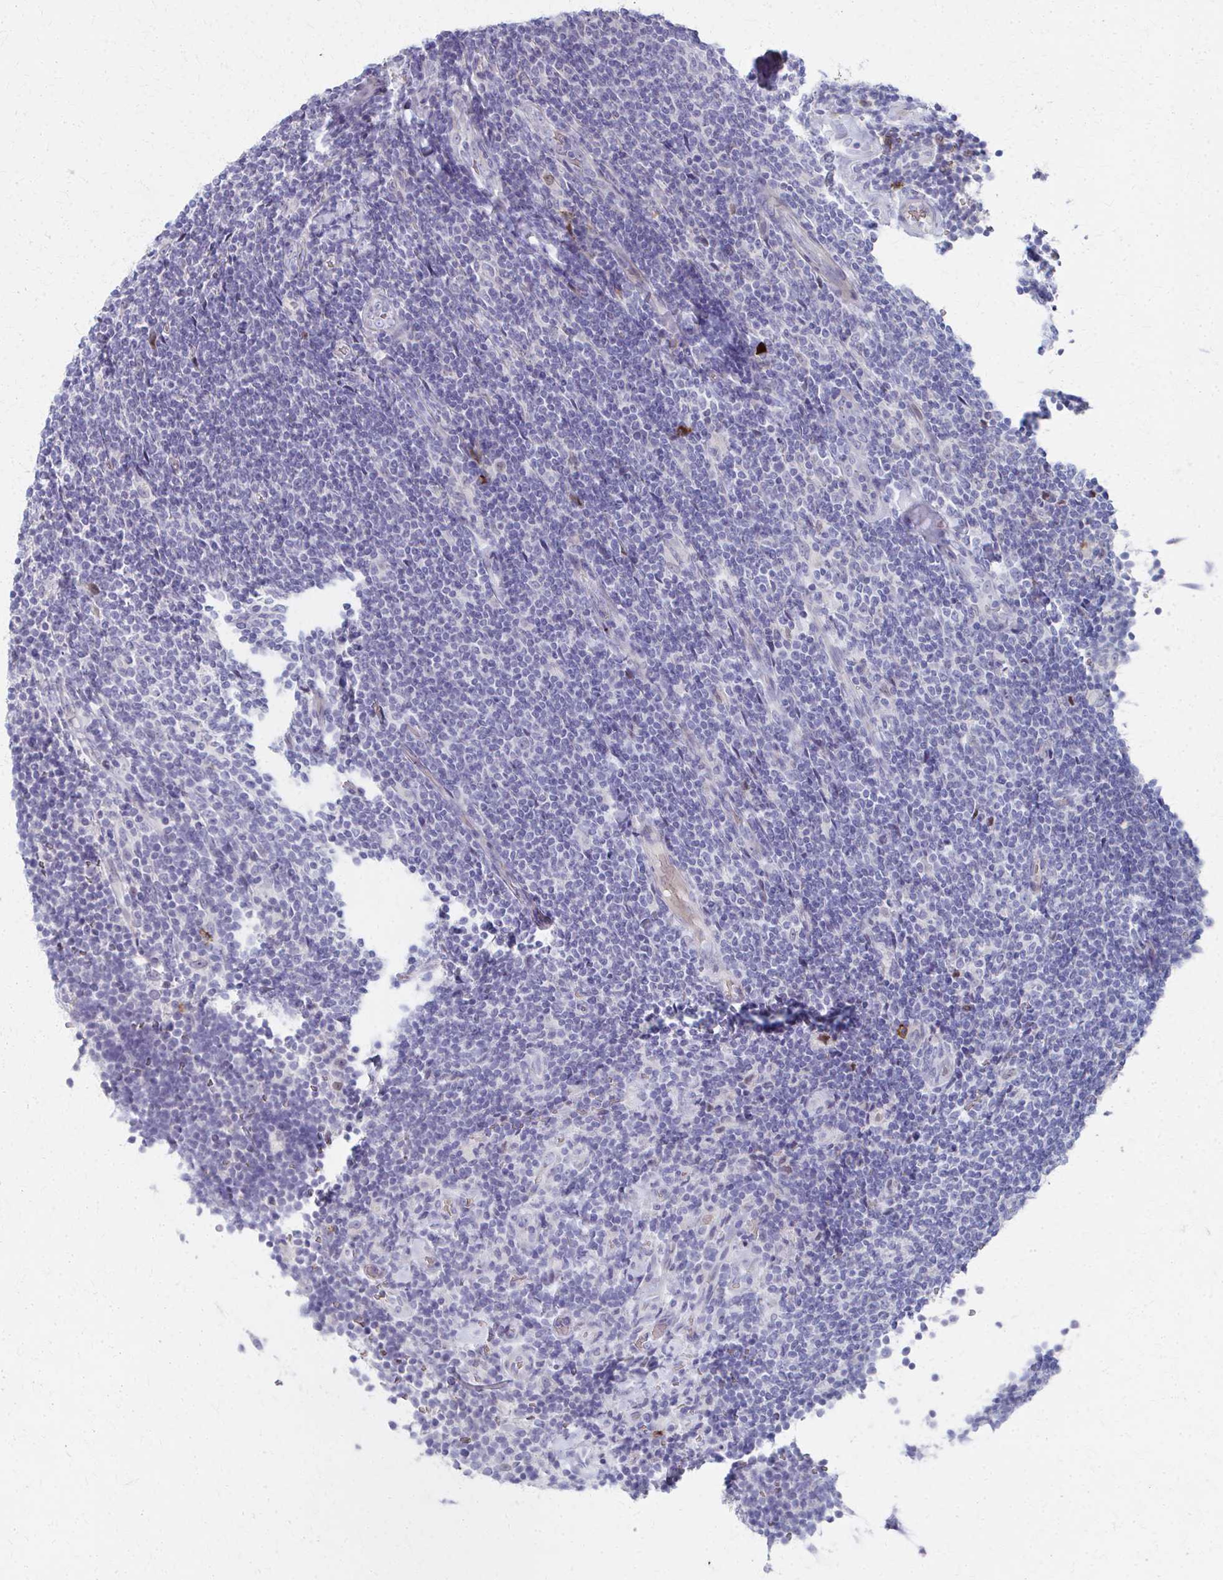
{"staining": {"intensity": "negative", "quantity": "none", "location": "none"}, "tissue": "lymphoma", "cell_type": "Tumor cells", "image_type": "cancer", "snomed": [{"axis": "morphology", "description": "Malignant lymphoma, non-Hodgkin's type, Low grade"}, {"axis": "topography", "description": "Lymph node"}], "caption": "This is an immunohistochemistry micrograph of human lymphoma. There is no staining in tumor cells.", "gene": "MS4A2", "patient": {"sex": "male", "age": 52}}